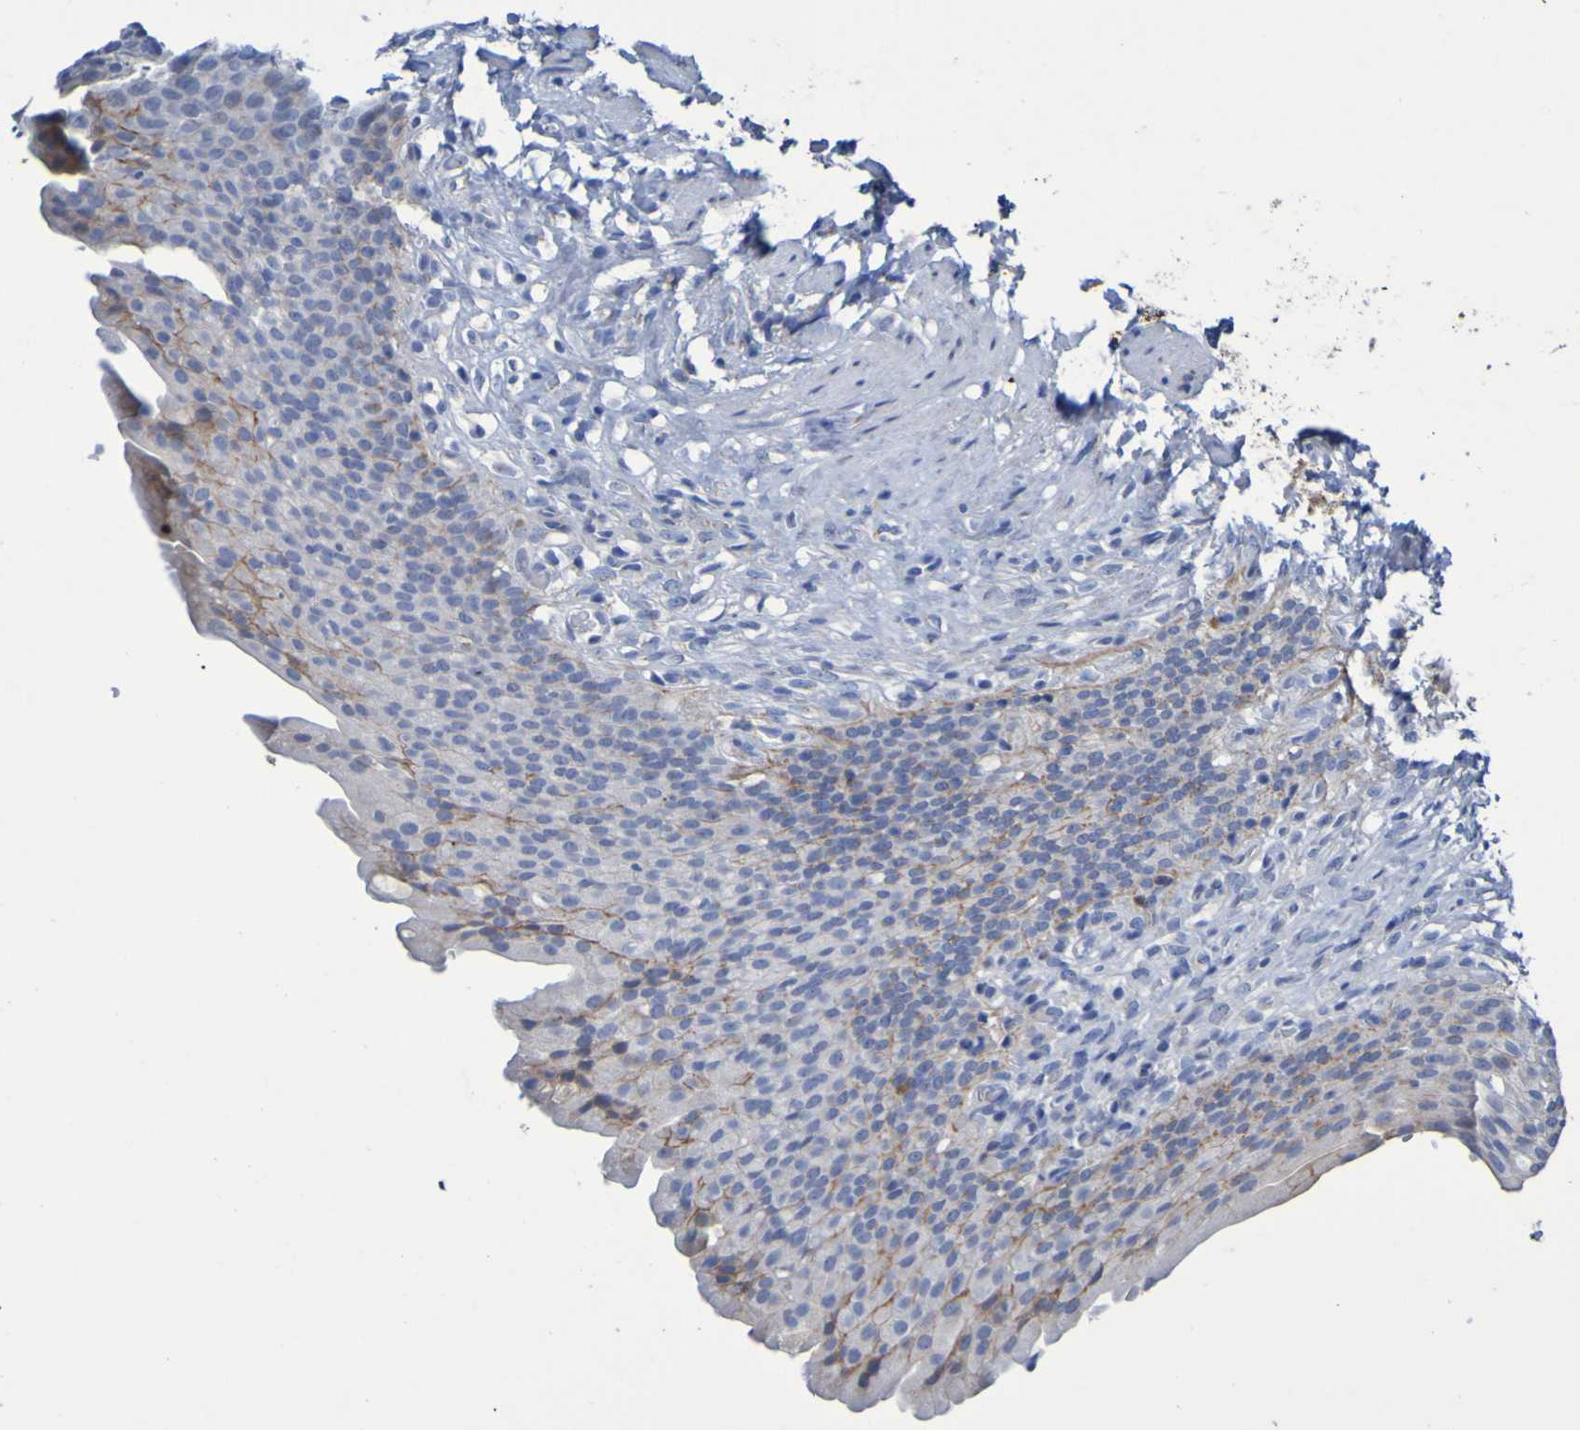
{"staining": {"intensity": "moderate", "quantity": "<25%", "location": "cytoplasmic/membranous"}, "tissue": "urinary bladder", "cell_type": "Urothelial cells", "image_type": "normal", "snomed": [{"axis": "morphology", "description": "Normal tissue, NOS"}, {"axis": "topography", "description": "Urinary bladder"}], "caption": "Urinary bladder stained for a protein exhibits moderate cytoplasmic/membranous positivity in urothelial cells. Immunohistochemistry (ihc) stains the protein in brown and the nuclei are stained blue.", "gene": "C11orf24", "patient": {"sex": "female", "age": 79}}